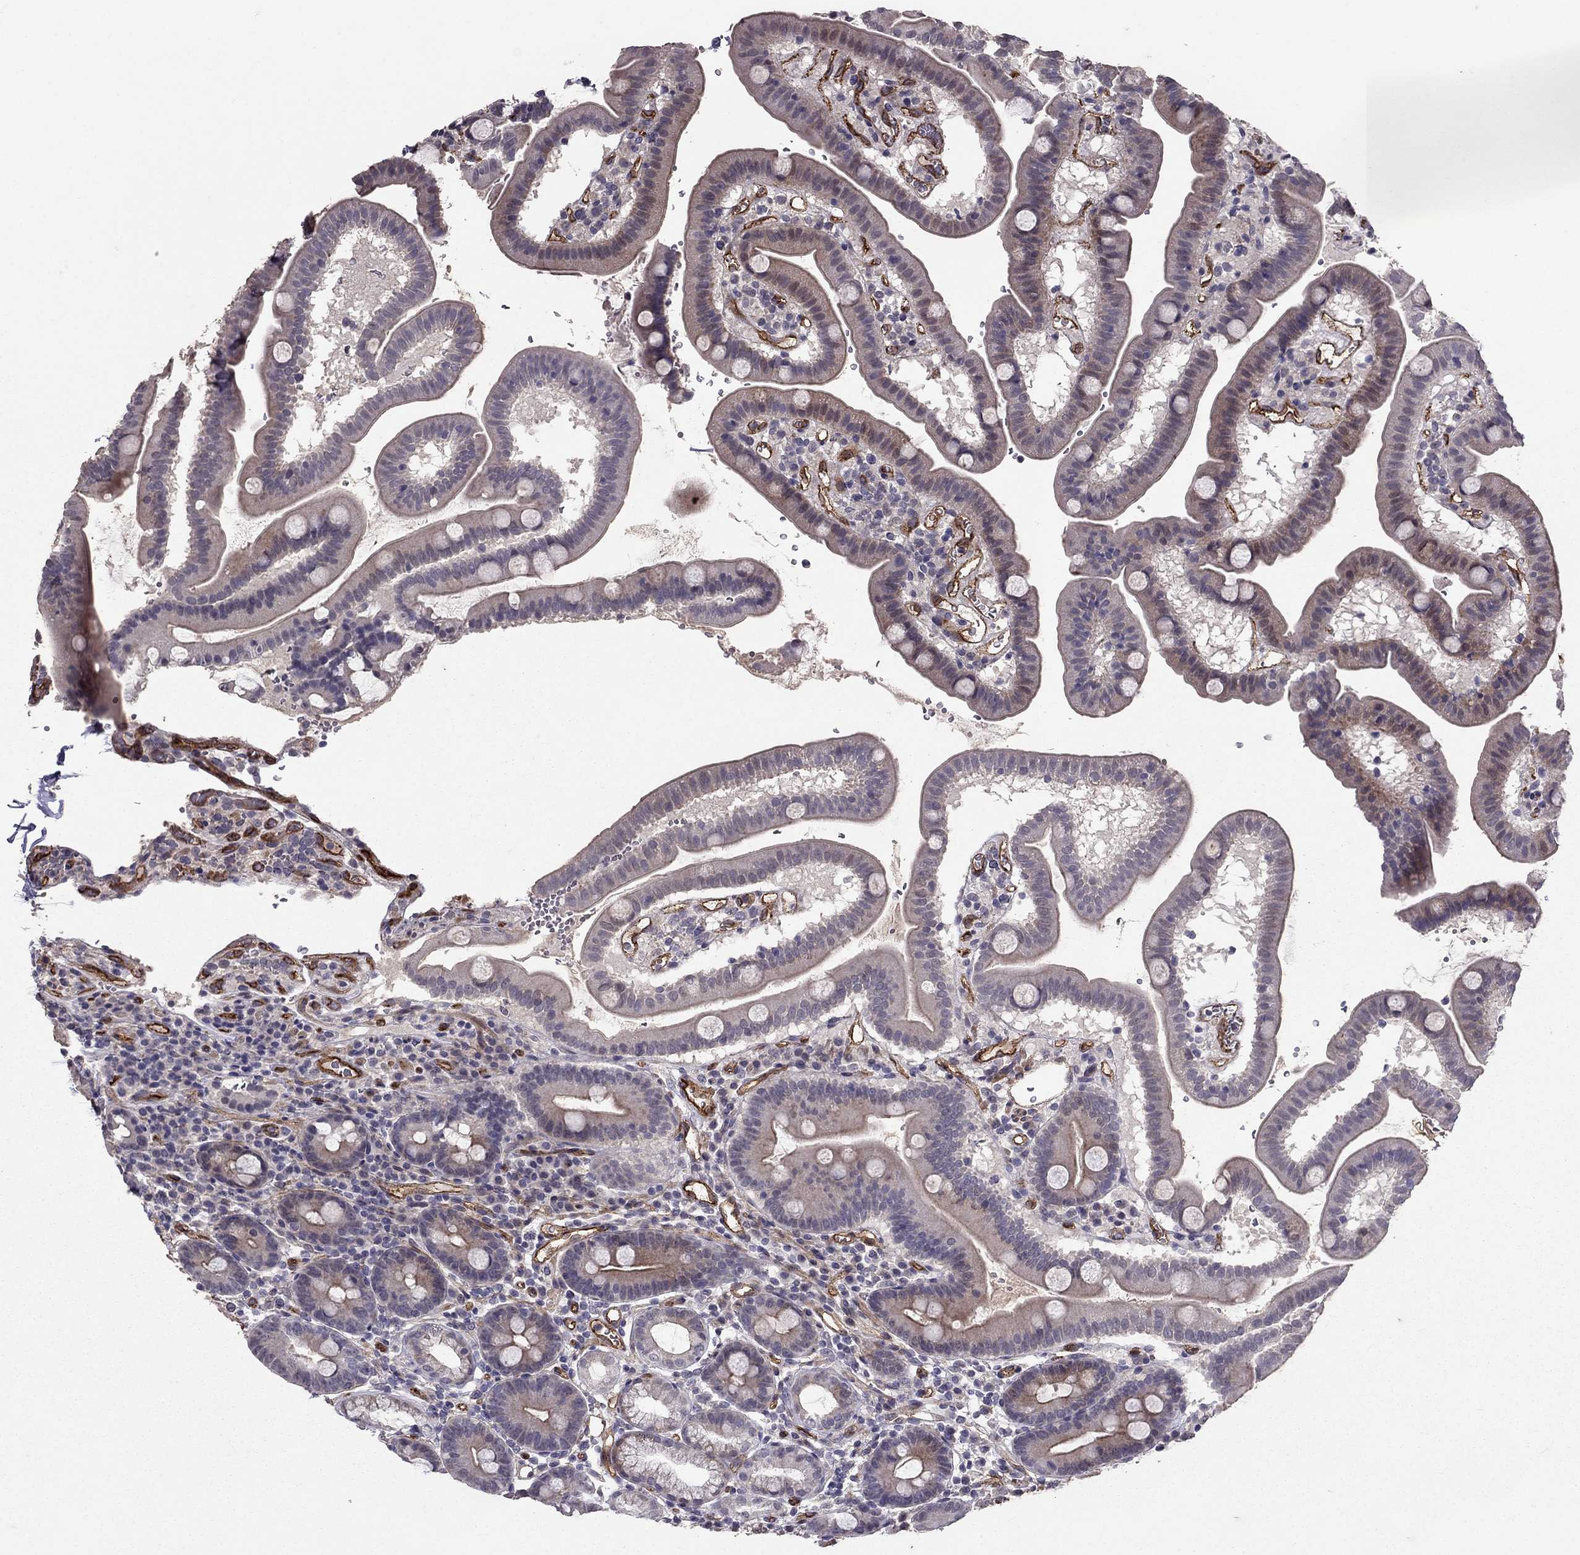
{"staining": {"intensity": "weak", "quantity": "<25%", "location": "cytoplasmic/membranous"}, "tissue": "duodenum", "cell_type": "Glandular cells", "image_type": "normal", "snomed": [{"axis": "morphology", "description": "Normal tissue, NOS"}, {"axis": "topography", "description": "Duodenum"}], "caption": "The histopathology image shows no staining of glandular cells in normal duodenum.", "gene": "RASIP1", "patient": {"sex": "male", "age": 59}}